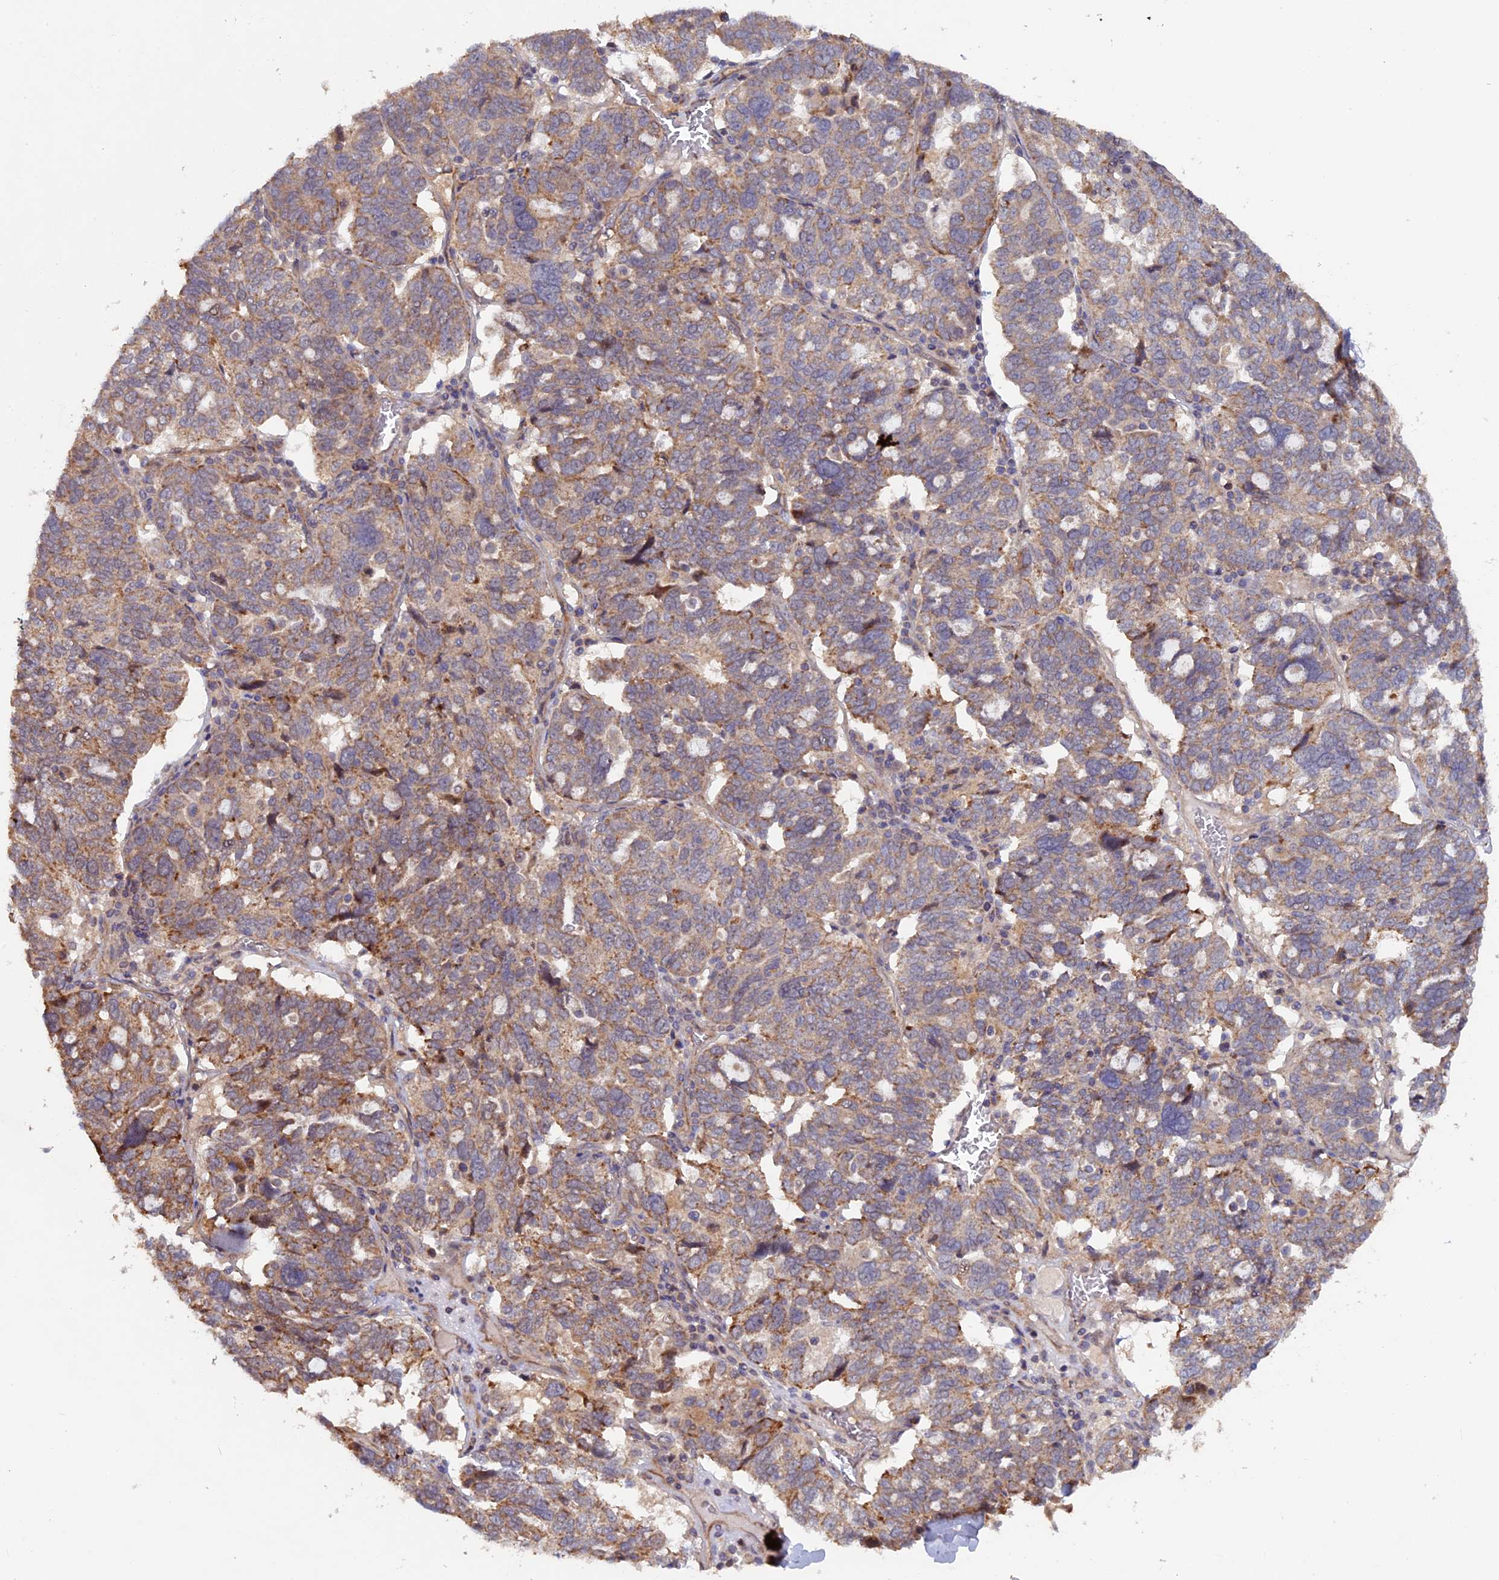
{"staining": {"intensity": "moderate", "quantity": ">75%", "location": "cytoplasmic/membranous"}, "tissue": "ovarian cancer", "cell_type": "Tumor cells", "image_type": "cancer", "snomed": [{"axis": "morphology", "description": "Cystadenocarcinoma, serous, NOS"}, {"axis": "topography", "description": "Ovary"}], "caption": "Human ovarian cancer stained for a protein (brown) exhibits moderate cytoplasmic/membranous positive expression in approximately >75% of tumor cells.", "gene": "FERMT1", "patient": {"sex": "female", "age": 59}}